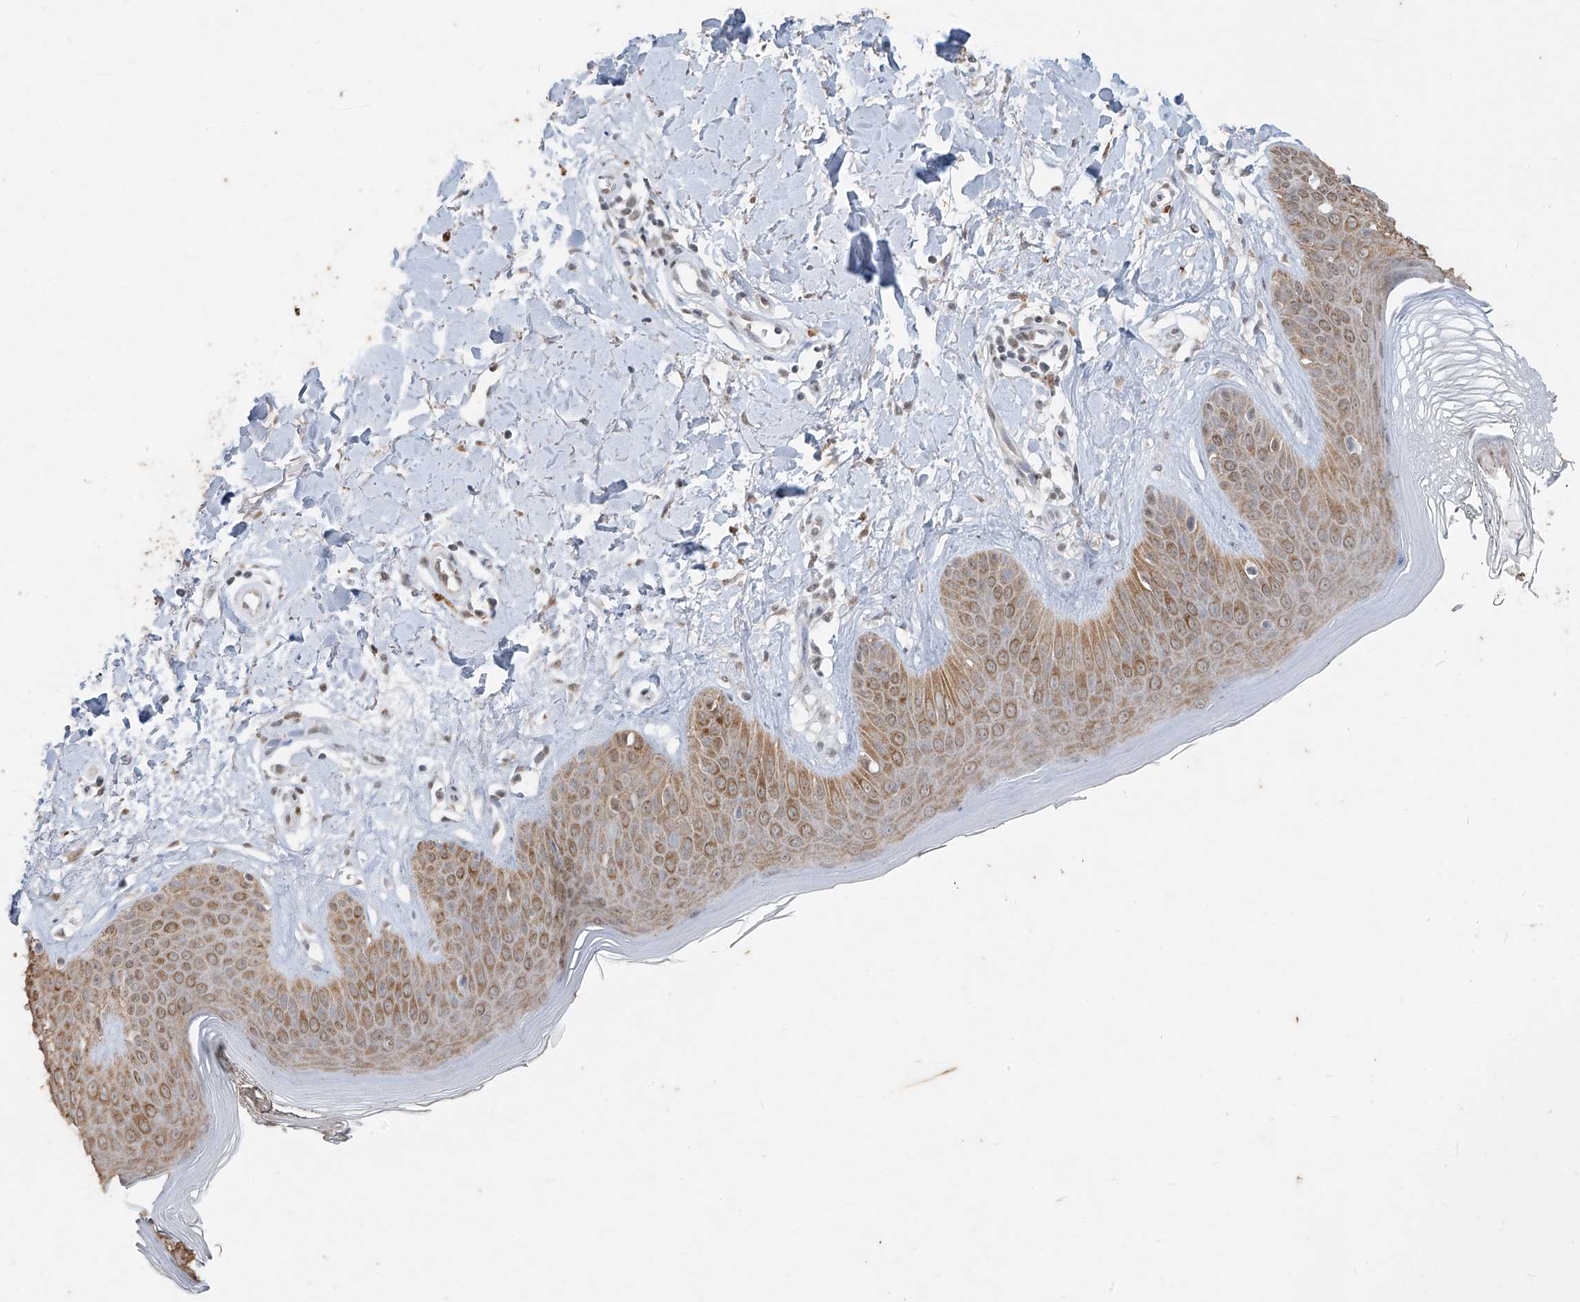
{"staining": {"intensity": "moderate", "quantity": ">75%", "location": "cytoplasmic/membranous"}, "tissue": "skin", "cell_type": "Fibroblasts", "image_type": "normal", "snomed": [{"axis": "morphology", "description": "Normal tissue, NOS"}, {"axis": "topography", "description": "Skin"}], "caption": "Unremarkable skin demonstrates moderate cytoplasmic/membranous expression in about >75% of fibroblasts, visualized by immunohistochemistry. The staining was performed using DAB (3,3'-diaminobenzidine) to visualize the protein expression in brown, while the nuclei were stained in blue with hematoxylin (Magnification: 20x).", "gene": "TFEC", "patient": {"sex": "female", "age": 64}}